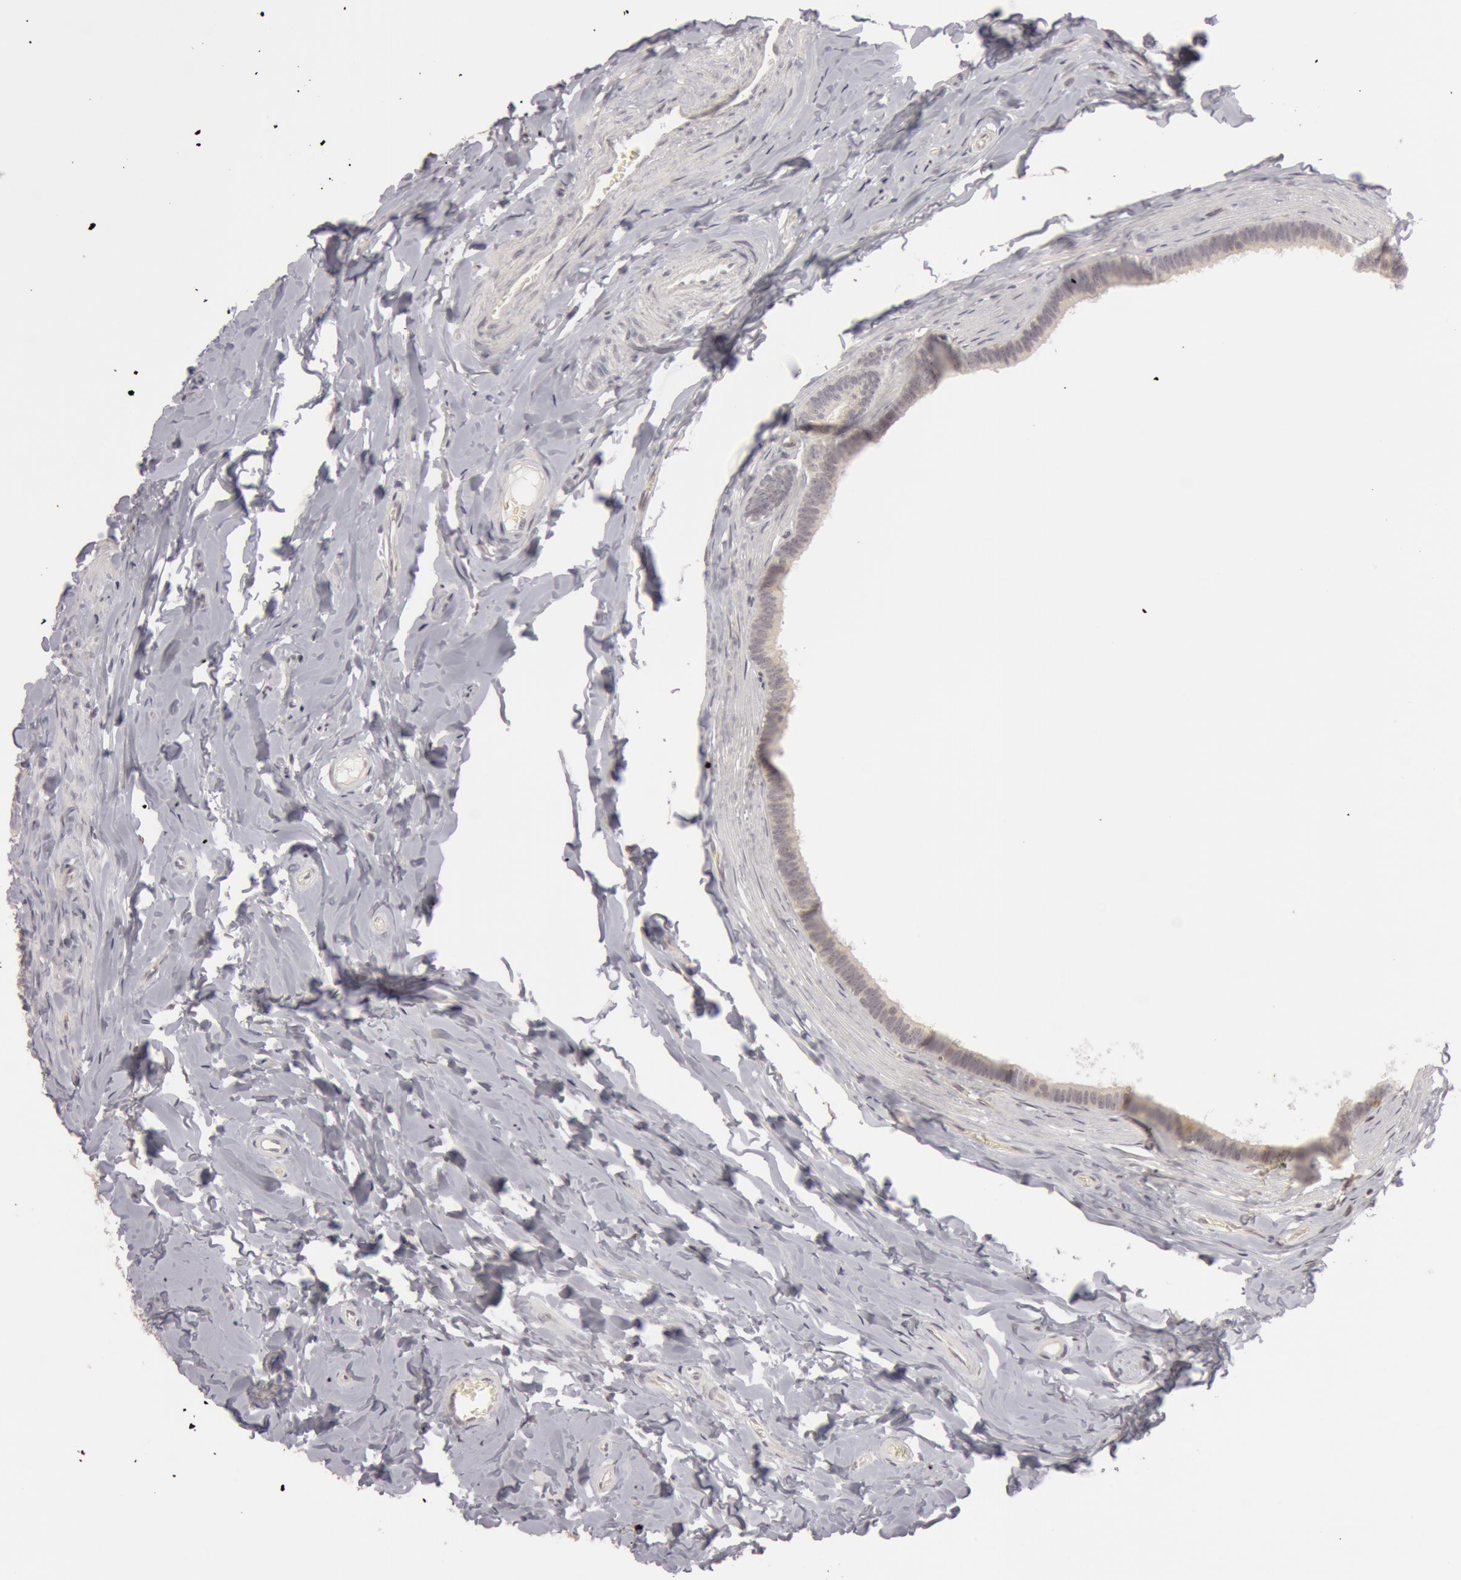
{"staining": {"intensity": "negative", "quantity": "none", "location": "none"}, "tissue": "epididymis", "cell_type": "Glandular cells", "image_type": "normal", "snomed": [{"axis": "morphology", "description": "Normal tissue, NOS"}, {"axis": "topography", "description": "Epididymis"}], "caption": "Benign epididymis was stained to show a protein in brown. There is no significant positivity in glandular cells.", "gene": "OASL", "patient": {"sex": "male", "age": 26}}